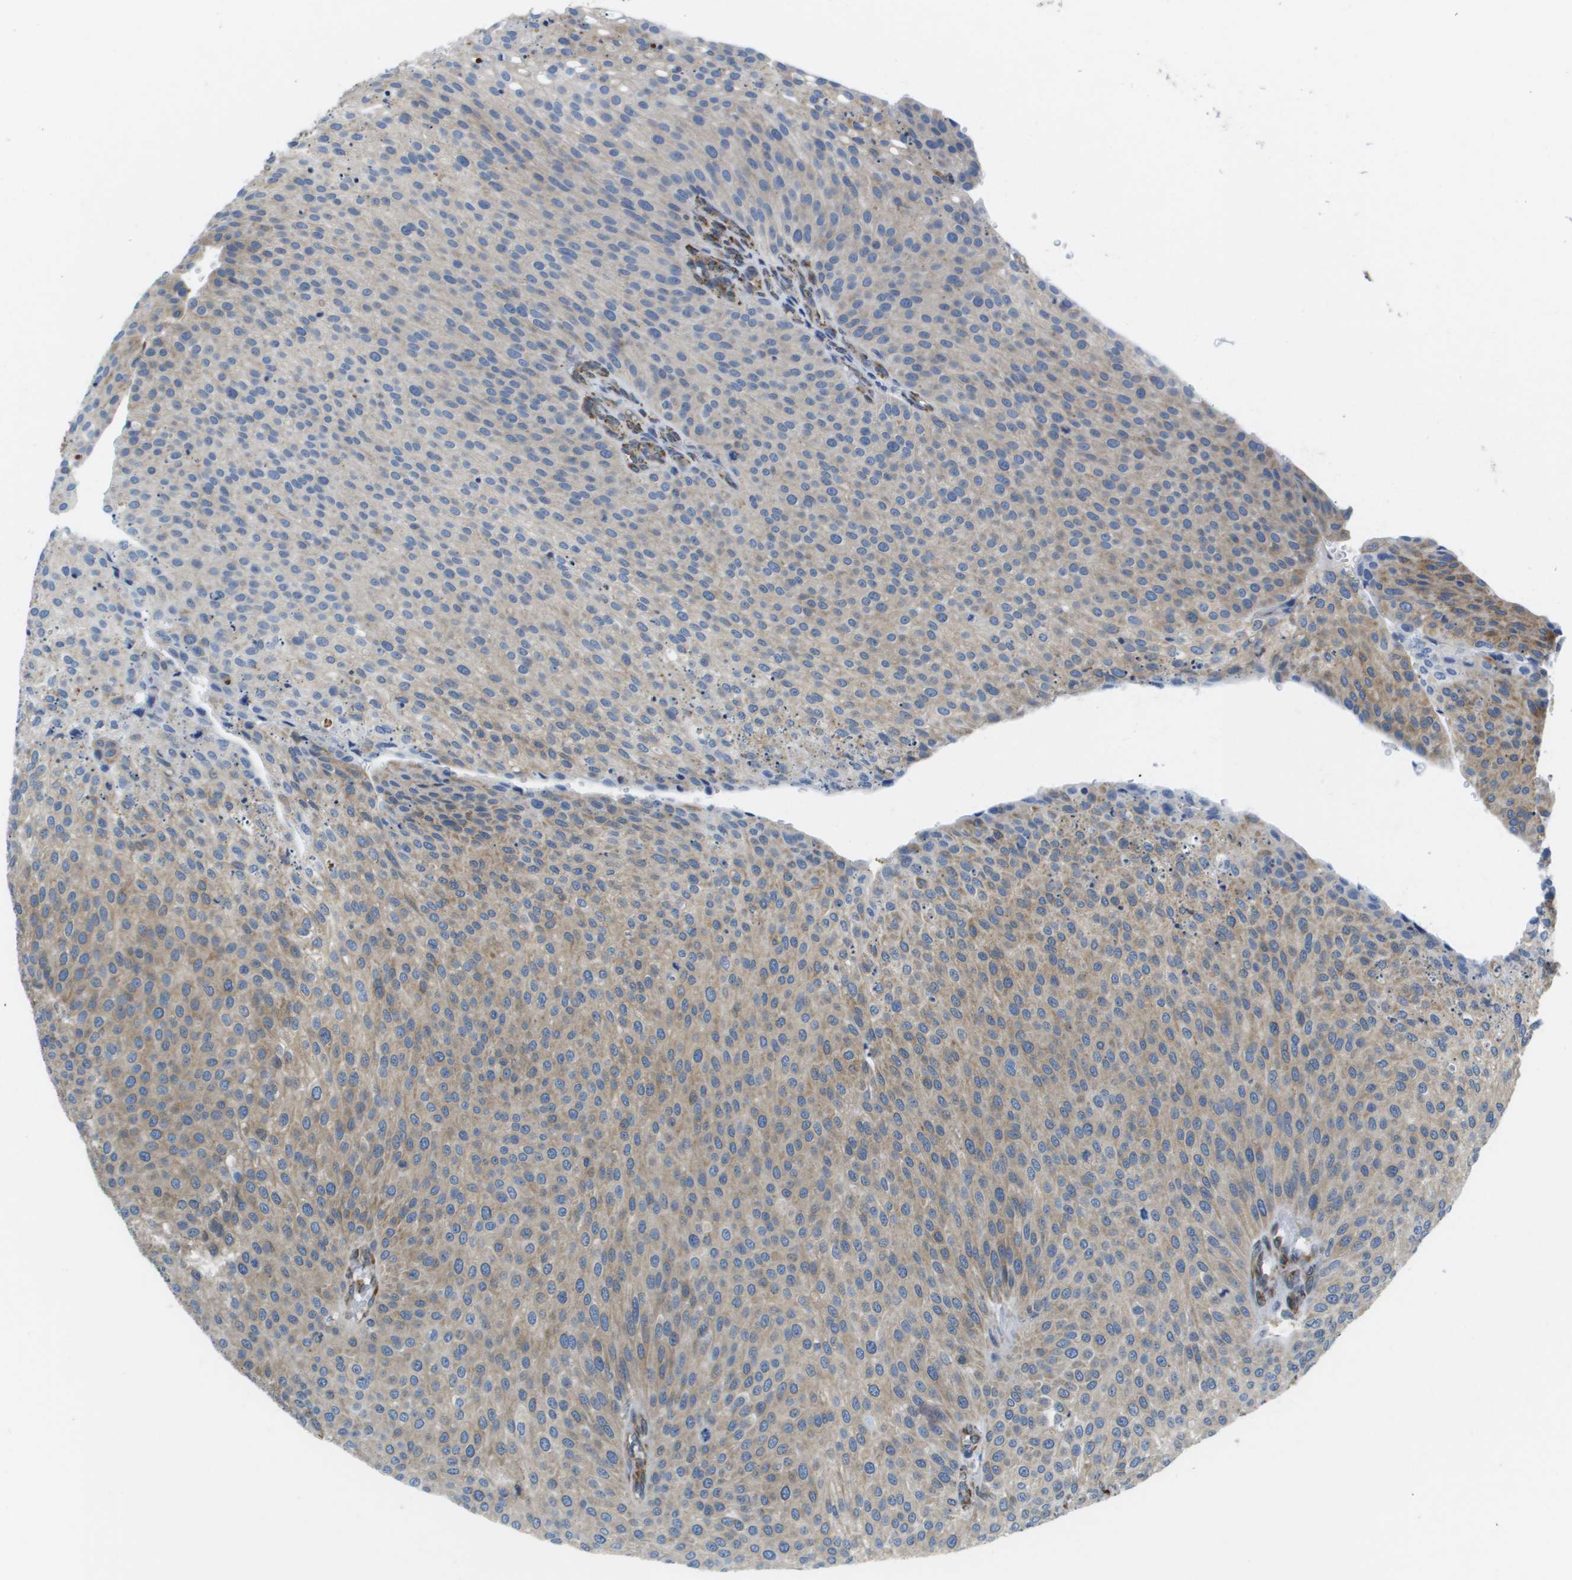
{"staining": {"intensity": "weak", "quantity": "25%-75%", "location": "cytoplasmic/membranous"}, "tissue": "urothelial cancer", "cell_type": "Tumor cells", "image_type": "cancer", "snomed": [{"axis": "morphology", "description": "Urothelial carcinoma, Low grade"}, {"axis": "topography", "description": "Smooth muscle"}, {"axis": "topography", "description": "Urinary bladder"}], "caption": "Brown immunohistochemical staining in low-grade urothelial carcinoma exhibits weak cytoplasmic/membranous expression in approximately 25%-75% of tumor cells. The protein of interest is stained brown, and the nuclei are stained in blue (DAB (3,3'-diaminobenzidine) IHC with brightfield microscopy, high magnification).", "gene": "ST3GAL2", "patient": {"sex": "male", "age": 60}}